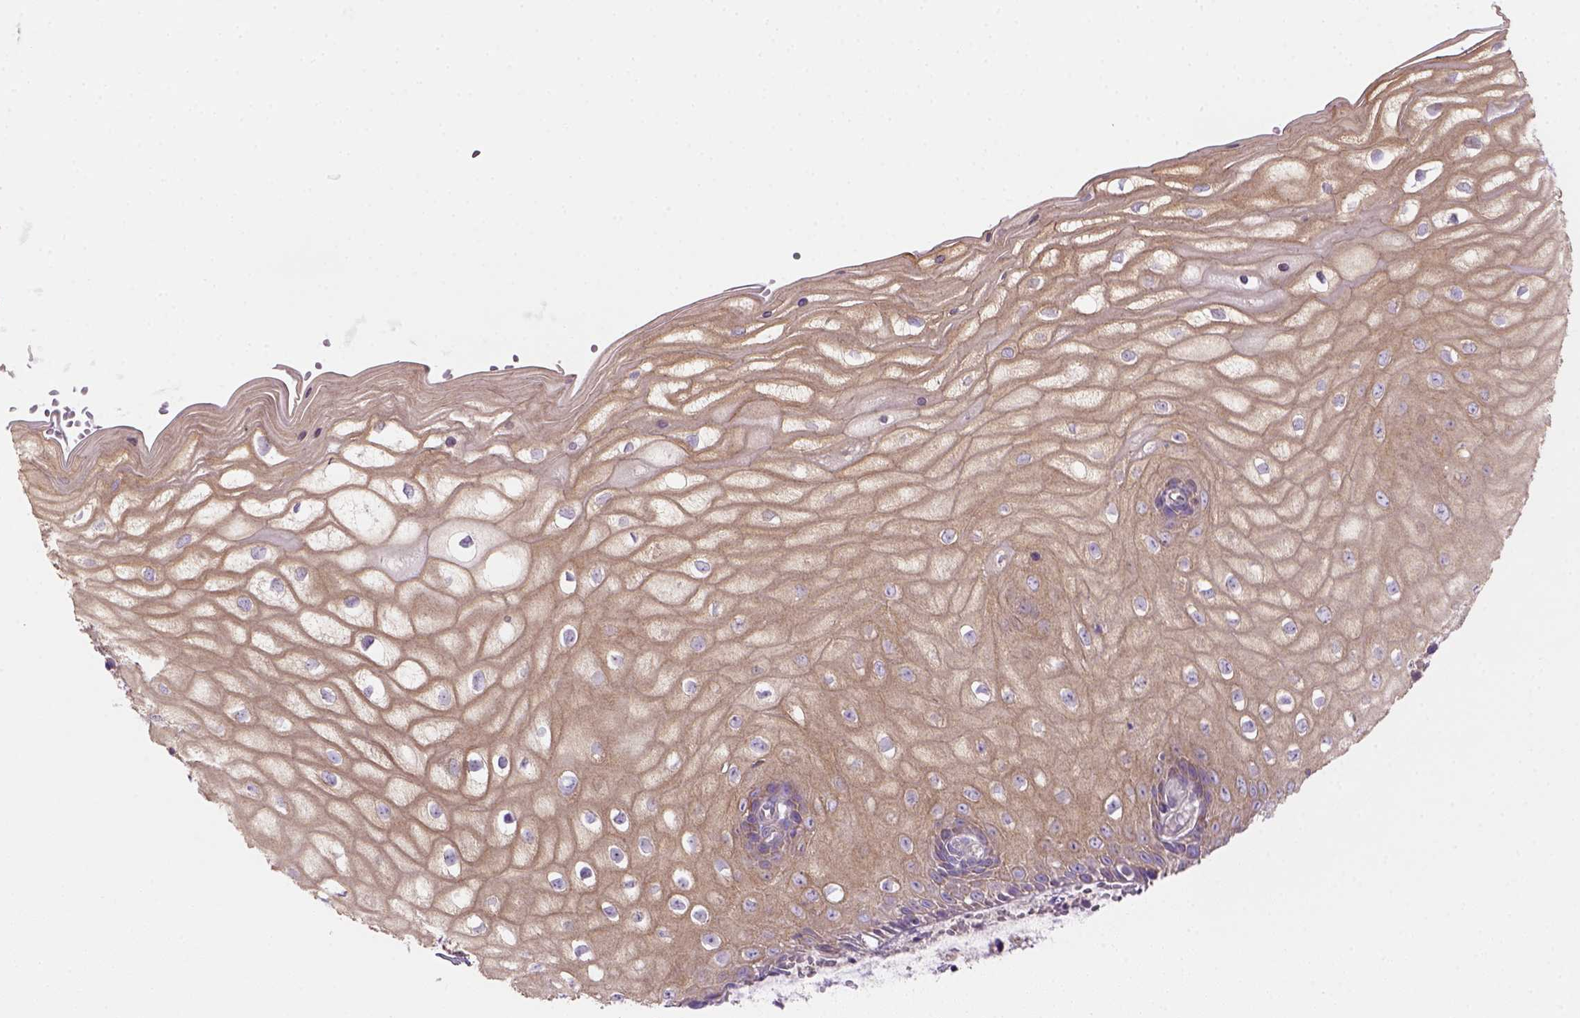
{"staining": {"intensity": "negative", "quantity": "none", "location": "none"}, "tissue": "cervix", "cell_type": "Glandular cells", "image_type": "normal", "snomed": [{"axis": "morphology", "description": "Normal tissue, NOS"}, {"axis": "topography", "description": "Cervix"}], "caption": "Image shows no protein staining in glandular cells of benign cervix.", "gene": "HTRA1", "patient": {"sex": "female", "age": 37}}